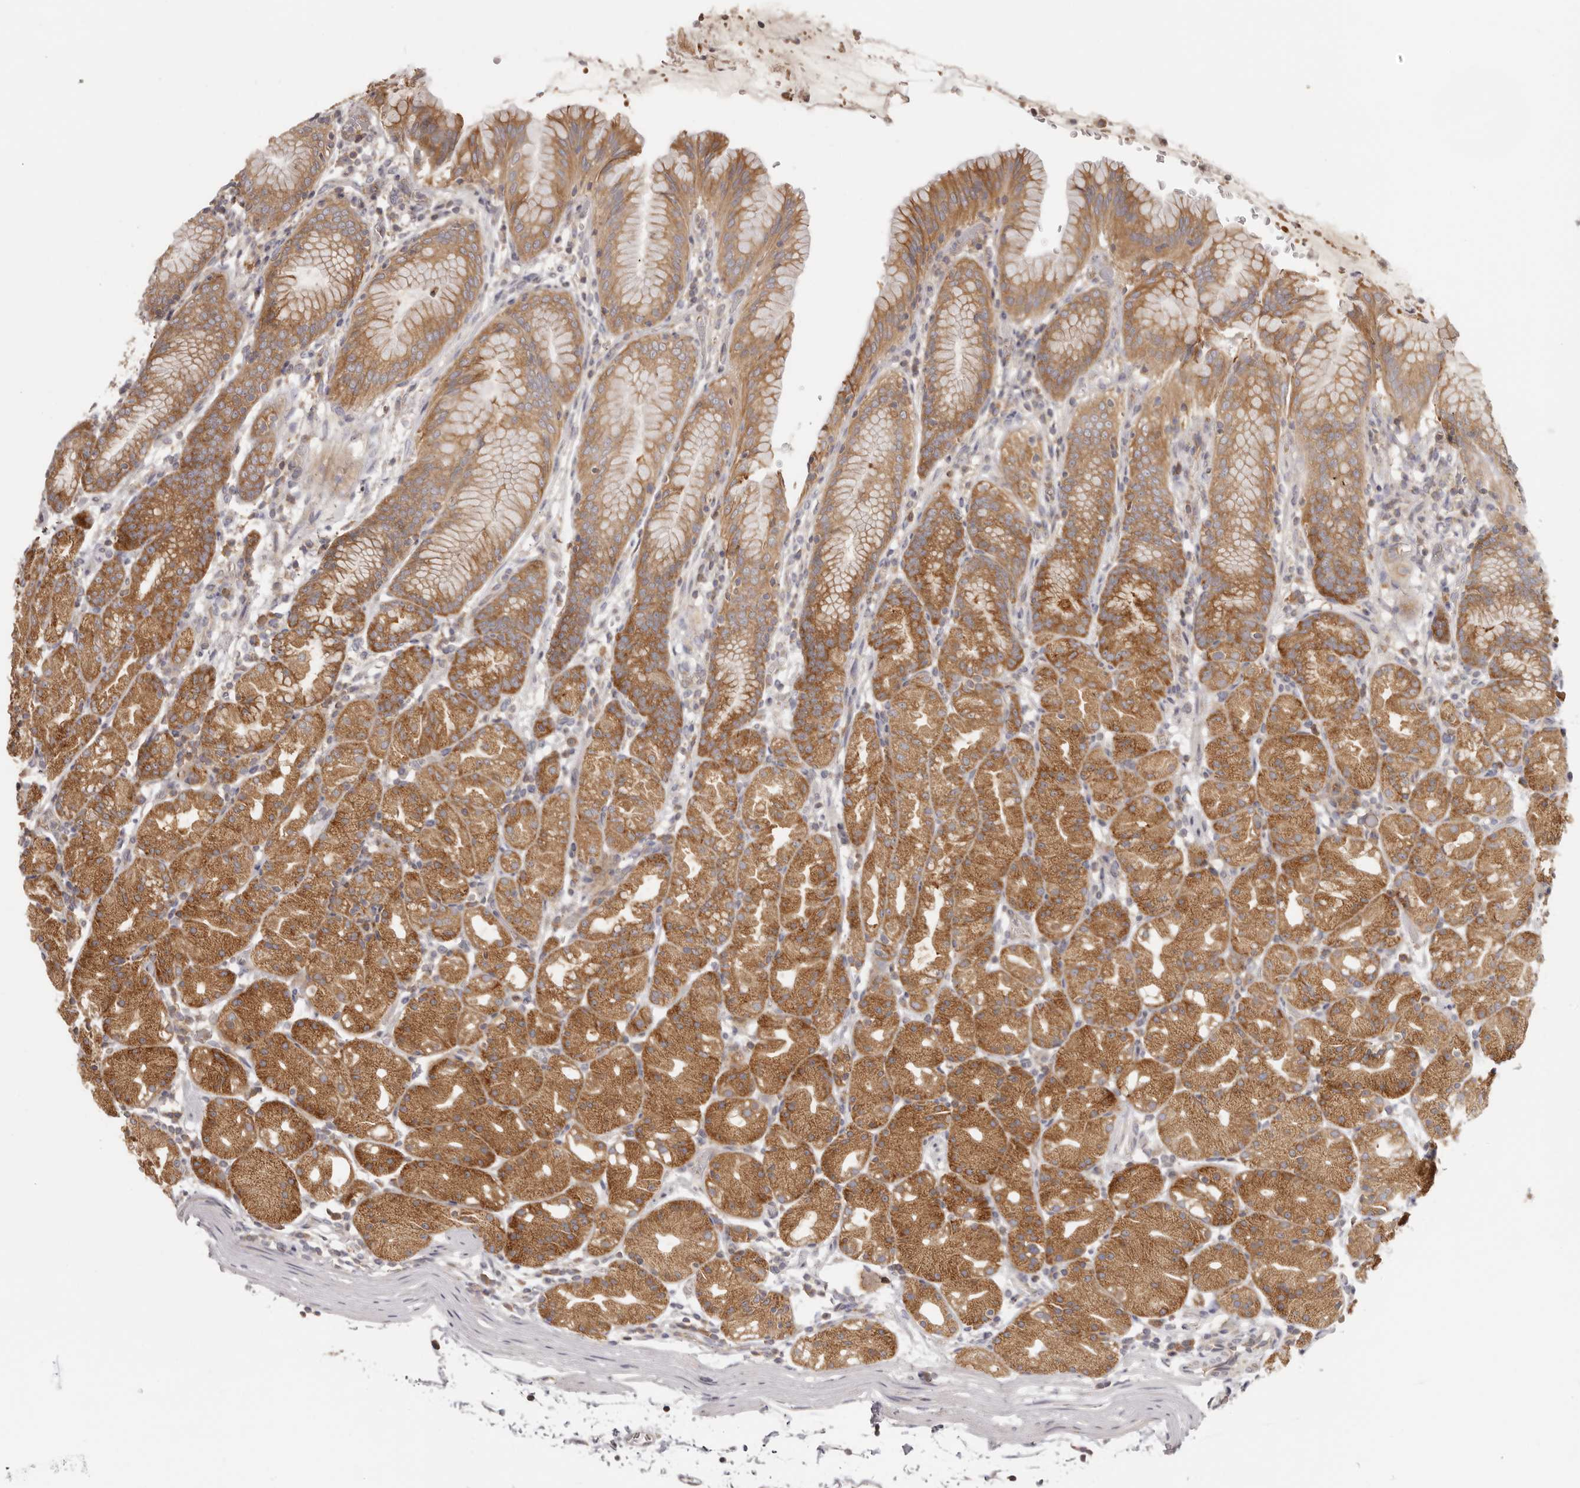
{"staining": {"intensity": "moderate", "quantity": ">75%", "location": "cytoplasmic/membranous"}, "tissue": "stomach", "cell_type": "Glandular cells", "image_type": "normal", "snomed": [{"axis": "morphology", "description": "Normal tissue, NOS"}, {"axis": "topography", "description": "Stomach, upper"}], "caption": "Immunohistochemical staining of normal human stomach shows >75% levels of moderate cytoplasmic/membranous protein staining in approximately >75% of glandular cells. (DAB = brown stain, brightfield microscopy at high magnification).", "gene": "EEF1E1", "patient": {"sex": "male", "age": 48}}